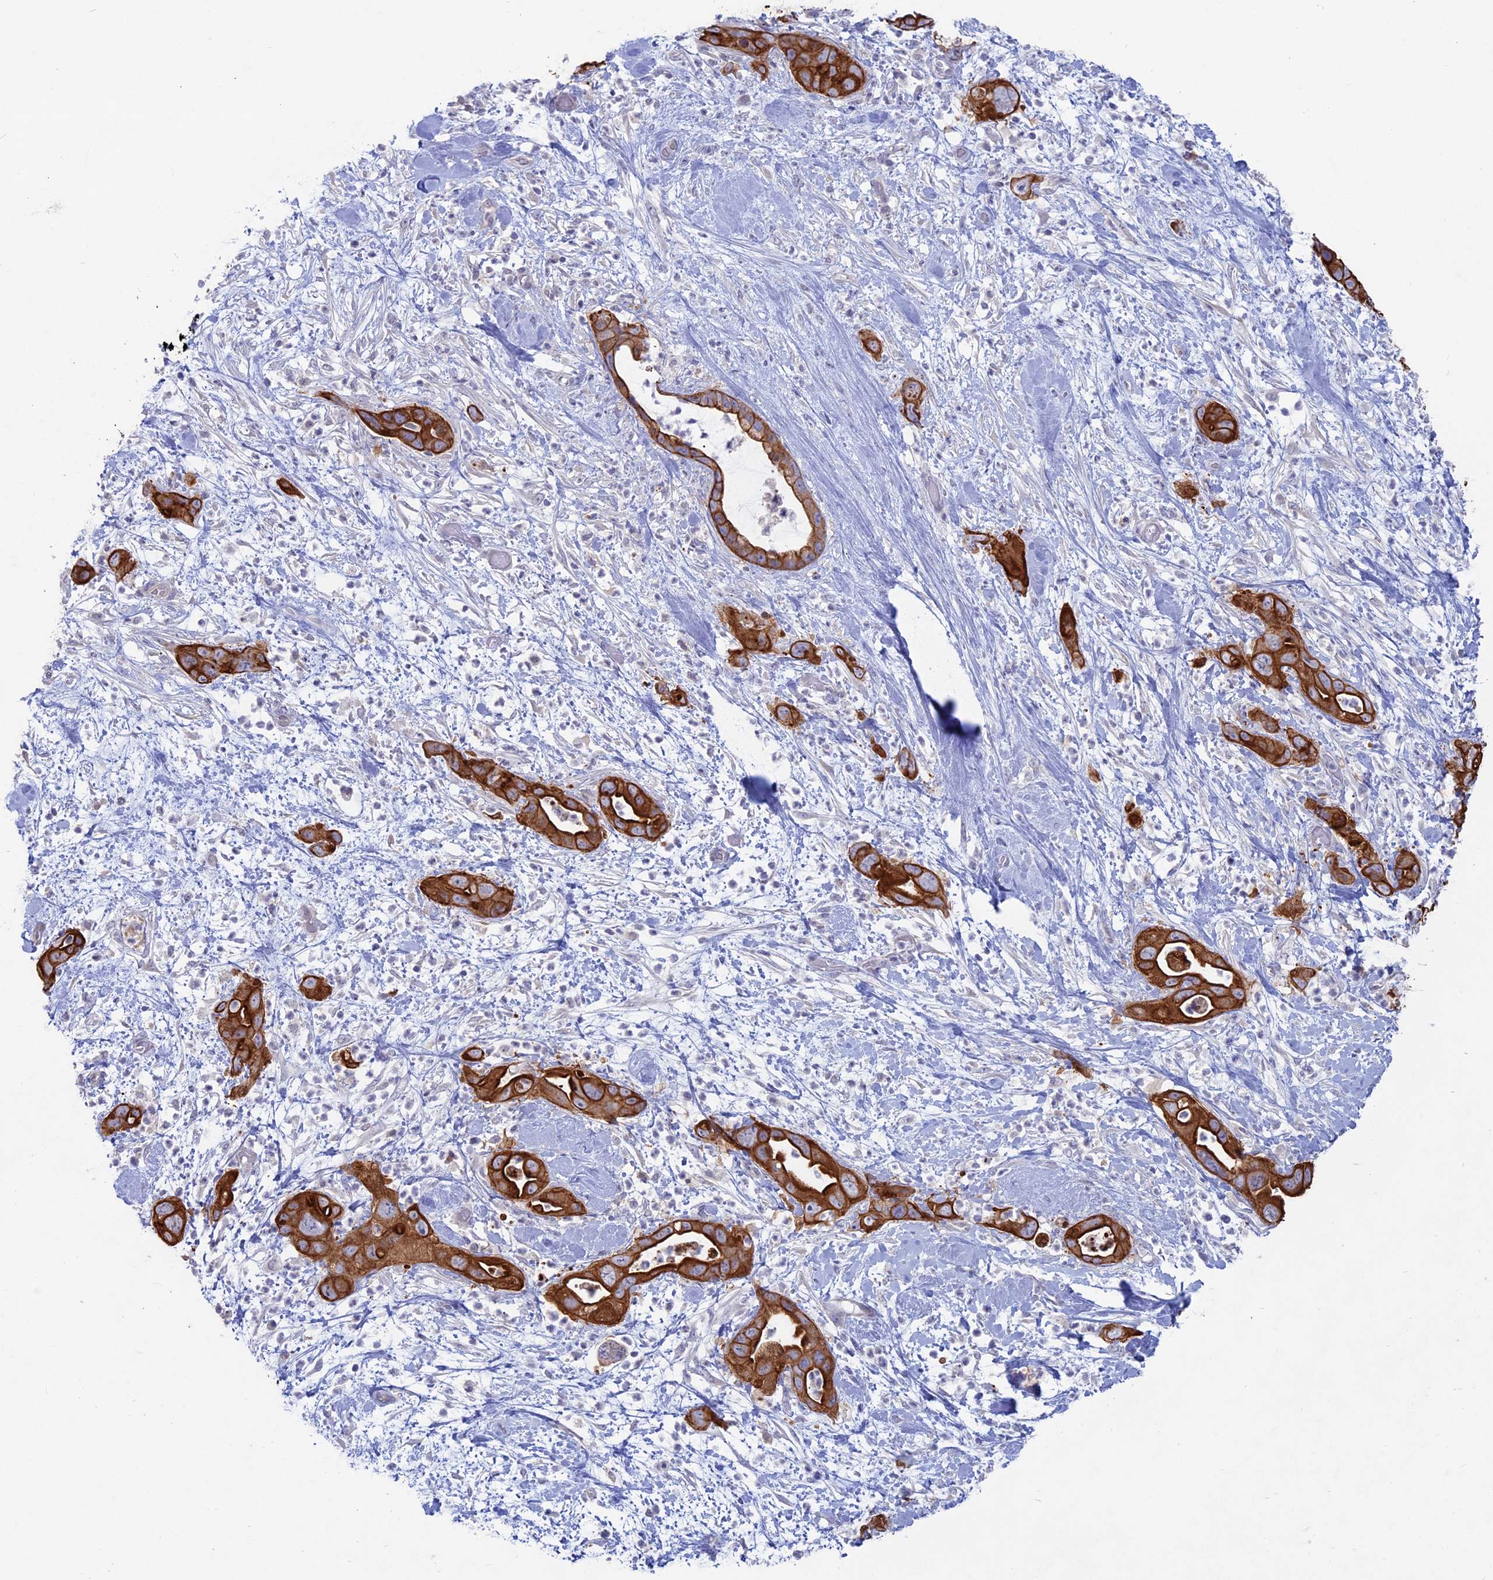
{"staining": {"intensity": "moderate", "quantity": ">75%", "location": "cytoplasmic/membranous"}, "tissue": "pancreatic cancer", "cell_type": "Tumor cells", "image_type": "cancer", "snomed": [{"axis": "morphology", "description": "Adenocarcinoma, NOS"}, {"axis": "topography", "description": "Pancreas"}], "caption": "Protein analysis of adenocarcinoma (pancreatic) tissue displays moderate cytoplasmic/membranous staining in approximately >75% of tumor cells.", "gene": "MYO5B", "patient": {"sex": "female", "age": 71}}